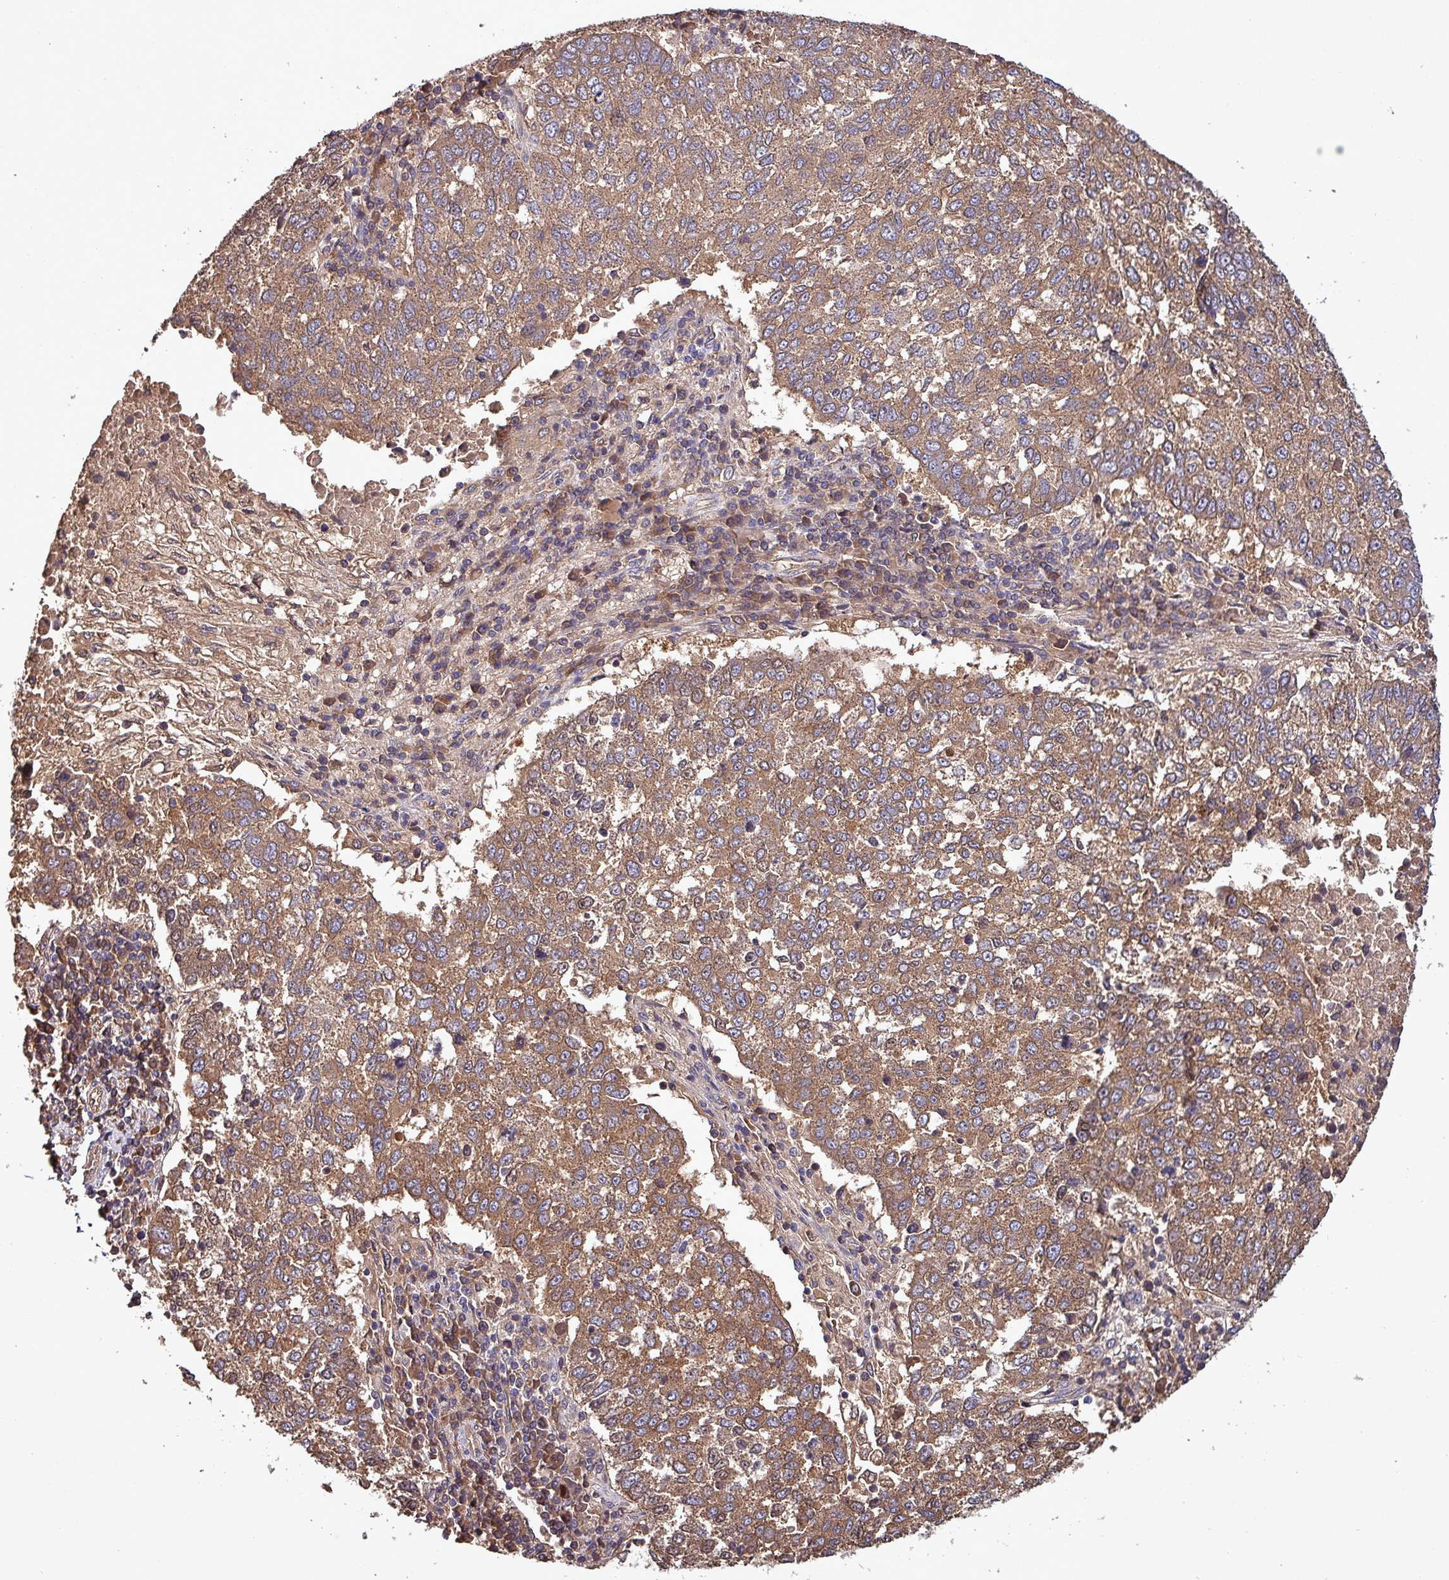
{"staining": {"intensity": "moderate", "quantity": ">75%", "location": "cytoplasmic/membranous"}, "tissue": "lung cancer", "cell_type": "Tumor cells", "image_type": "cancer", "snomed": [{"axis": "morphology", "description": "Squamous cell carcinoma, NOS"}, {"axis": "topography", "description": "Lung"}], "caption": "DAB (3,3'-diaminobenzidine) immunohistochemical staining of human lung cancer (squamous cell carcinoma) shows moderate cytoplasmic/membranous protein positivity in about >75% of tumor cells.", "gene": "PAFAH1B2", "patient": {"sex": "male", "age": 73}}